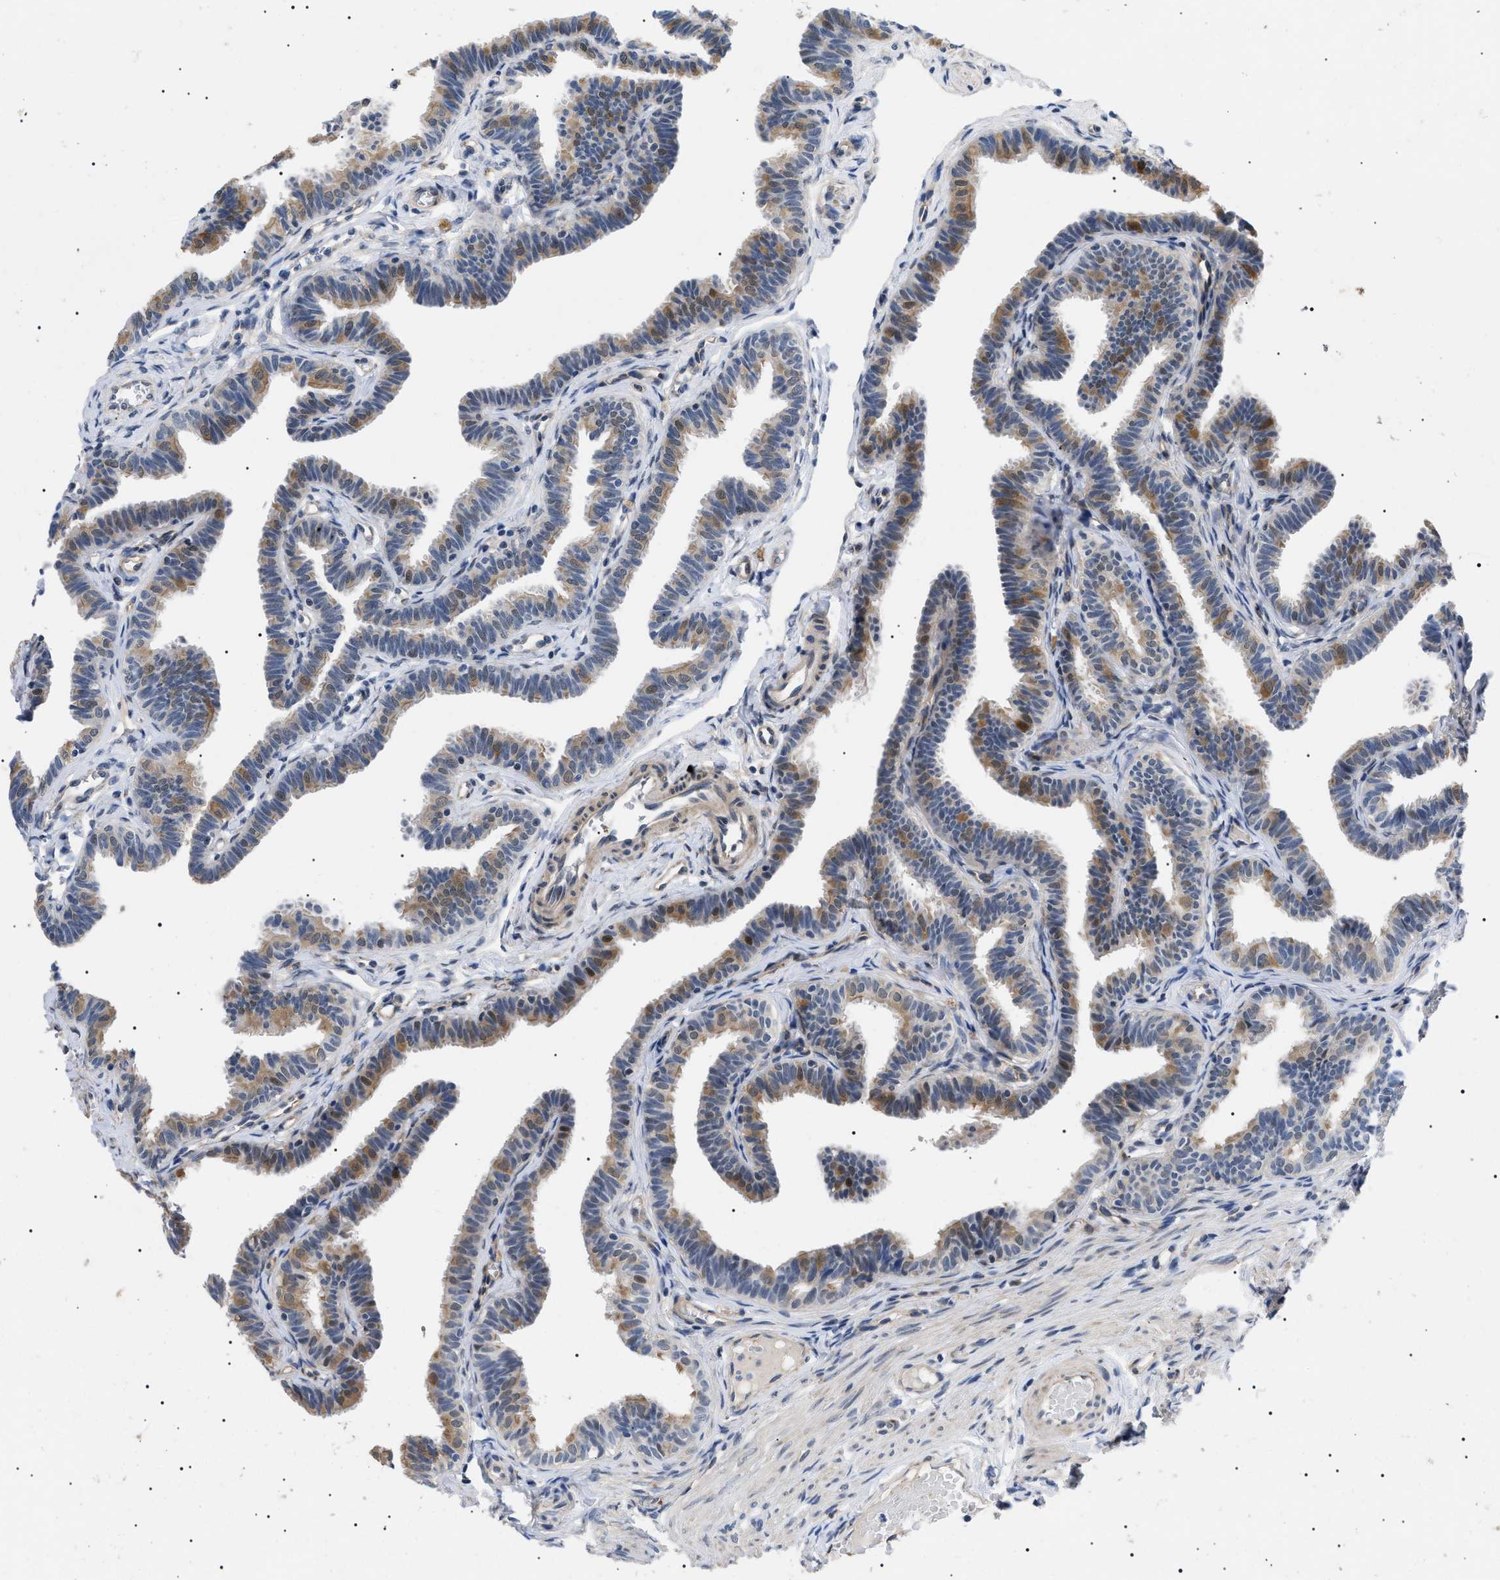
{"staining": {"intensity": "moderate", "quantity": "25%-75%", "location": "cytoplasmic/membranous,nuclear"}, "tissue": "fallopian tube", "cell_type": "Glandular cells", "image_type": "normal", "snomed": [{"axis": "morphology", "description": "Normal tissue, NOS"}, {"axis": "topography", "description": "Fallopian tube"}, {"axis": "topography", "description": "Ovary"}], "caption": "Moderate cytoplasmic/membranous,nuclear protein positivity is identified in about 25%-75% of glandular cells in fallopian tube. Immunohistochemistry (ihc) stains the protein in brown and the nuclei are stained blue.", "gene": "GARRE1", "patient": {"sex": "female", "age": 23}}